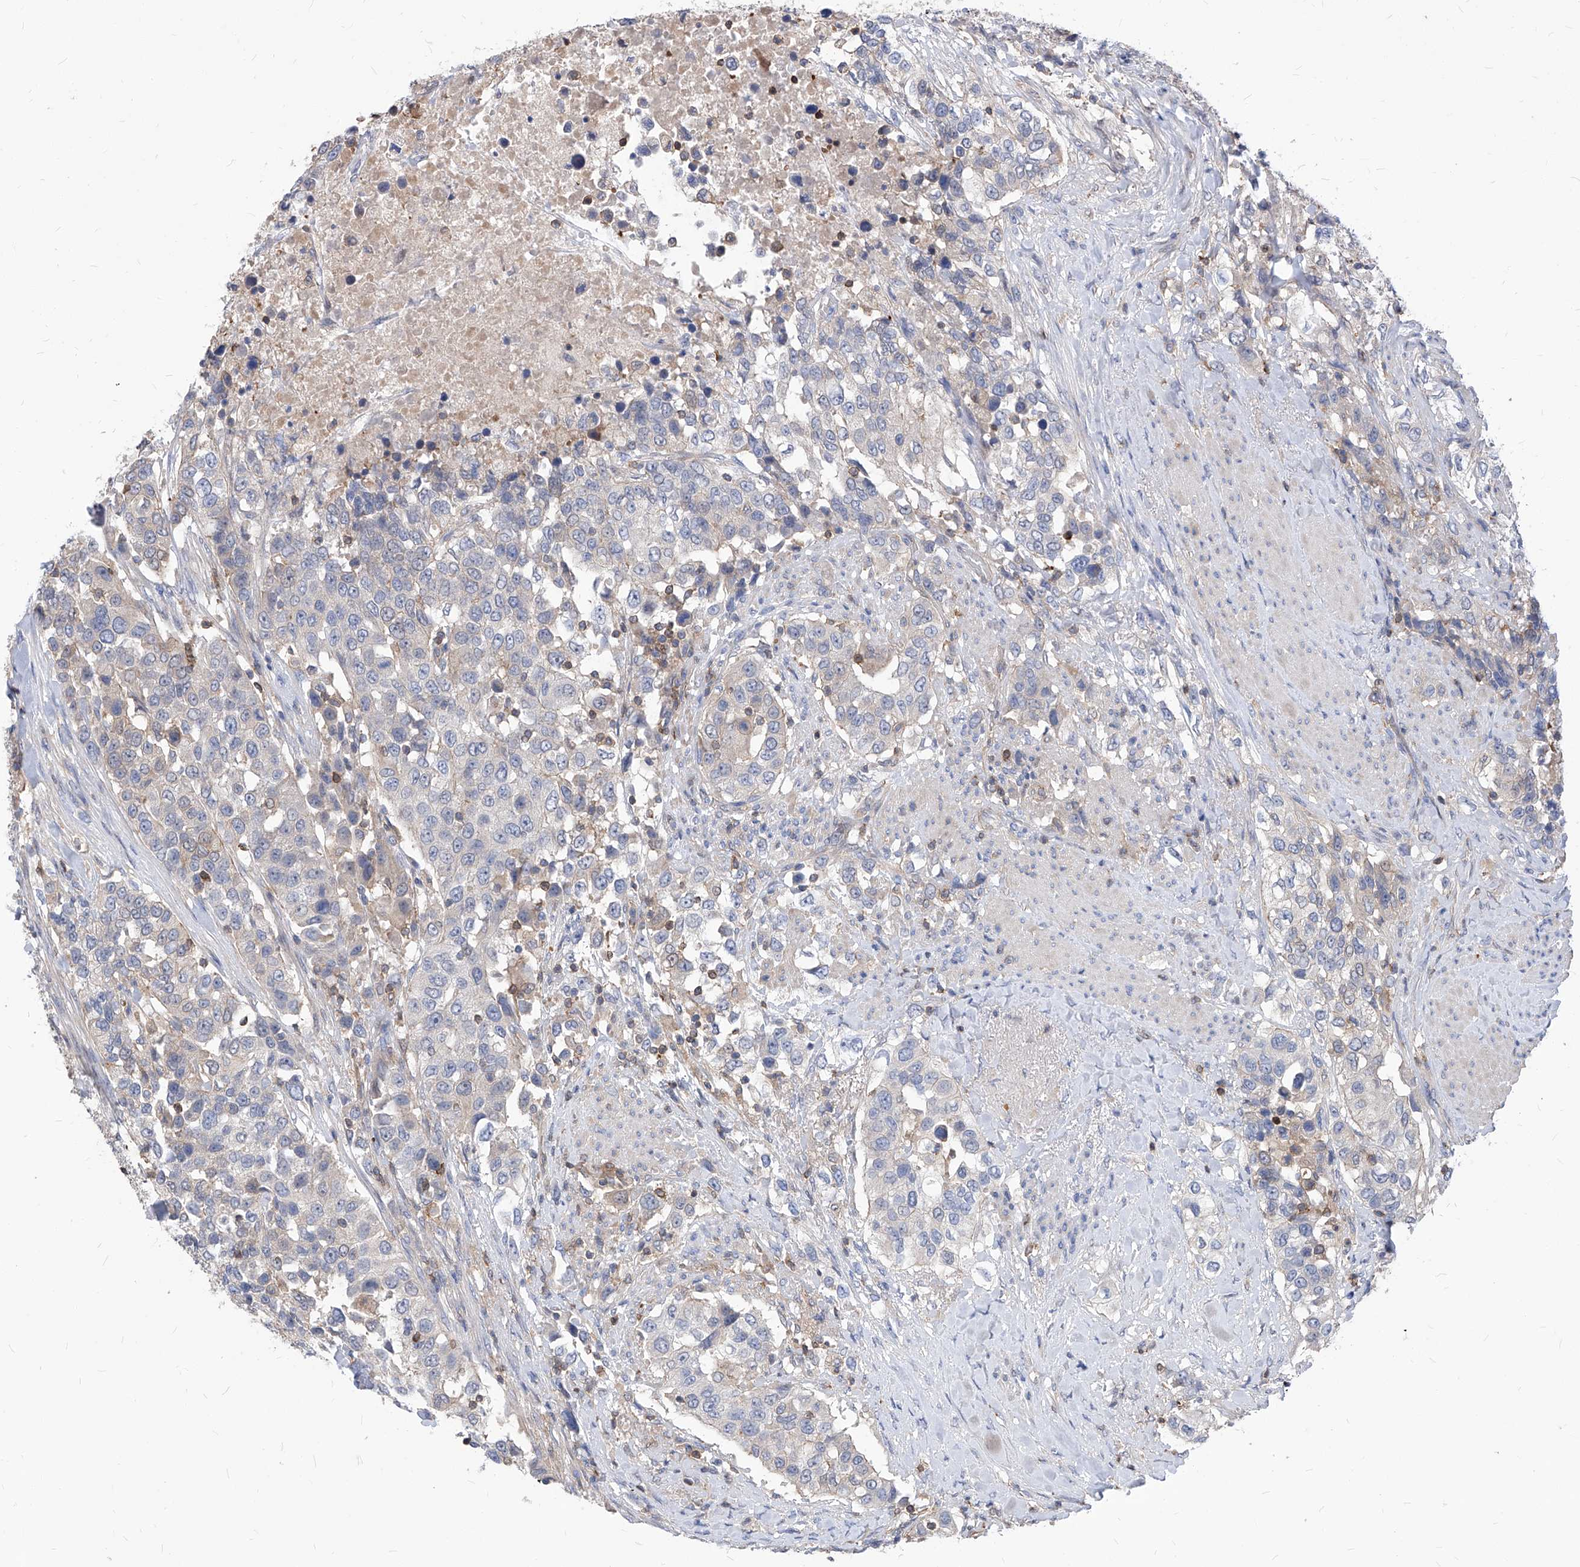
{"staining": {"intensity": "negative", "quantity": "none", "location": "none"}, "tissue": "urothelial cancer", "cell_type": "Tumor cells", "image_type": "cancer", "snomed": [{"axis": "morphology", "description": "Urothelial carcinoma, High grade"}, {"axis": "topography", "description": "Urinary bladder"}], "caption": "DAB immunohistochemical staining of human high-grade urothelial carcinoma demonstrates no significant expression in tumor cells.", "gene": "ABRACL", "patient": {"sex": "female", "age": 80}}